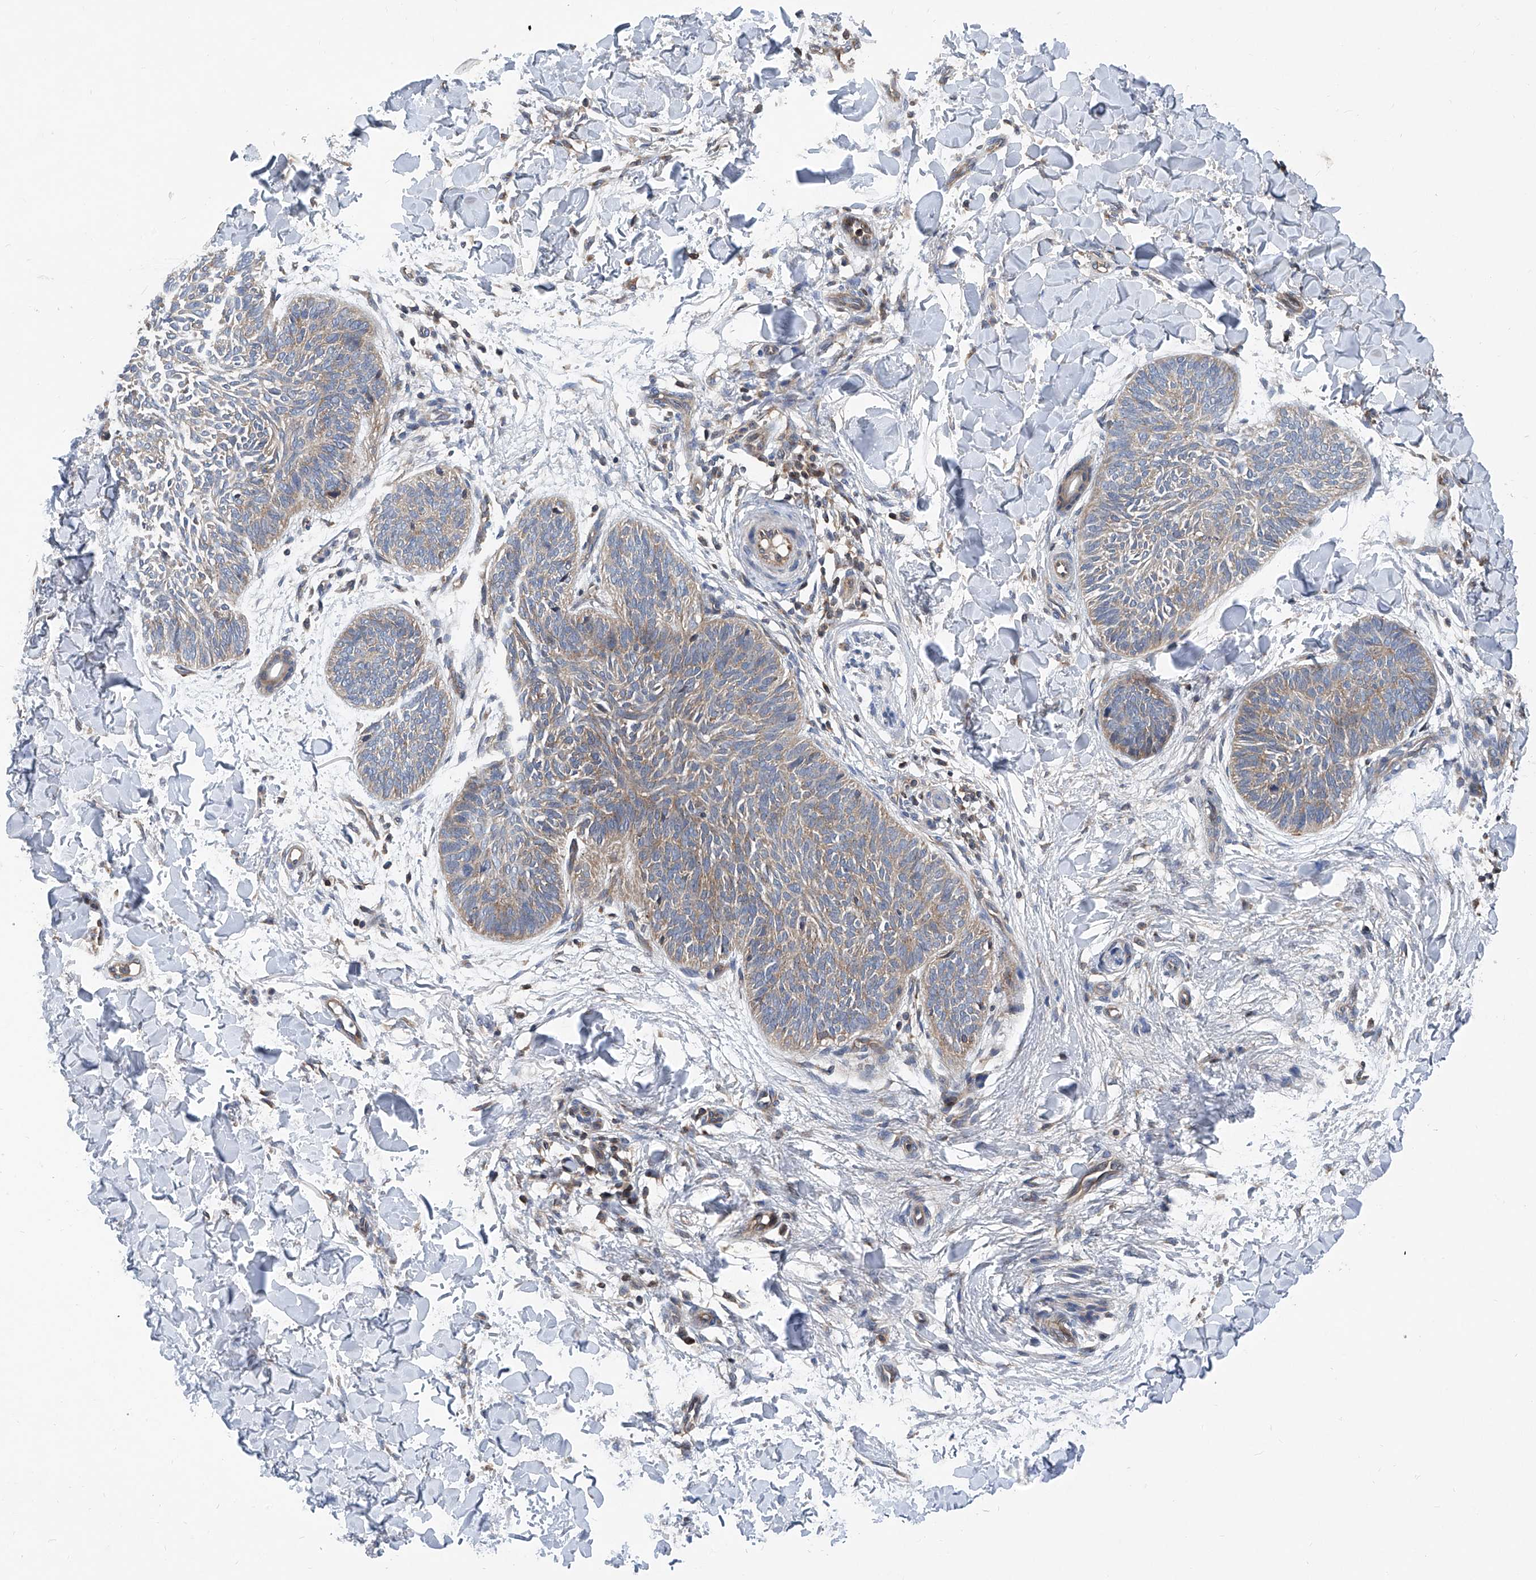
{"staining": {"intensity": "moderate", "quantity": "25%-75%", "location": "cytoplasmic/membranous"}, "tissue": "skin cancer", "cell_type": "Tumor cells", "image_type": "cancer", "snomed": [{"axis": "morphology", "description": "Normal tissue, NOS"}, {"axis": "morphology", "description": "Basal cell carcinoma"}, {"axis": "topography", "description": "Skin"}], "caption": "Brown immunohistochemical staining in skin basal cell carcinoma exhibits moderate cytoplasmic/membranous positivity in about 25%-75% of tumor cells.", "gene": "TRIM38", "patient": {"sex": "male", "age": 50}}